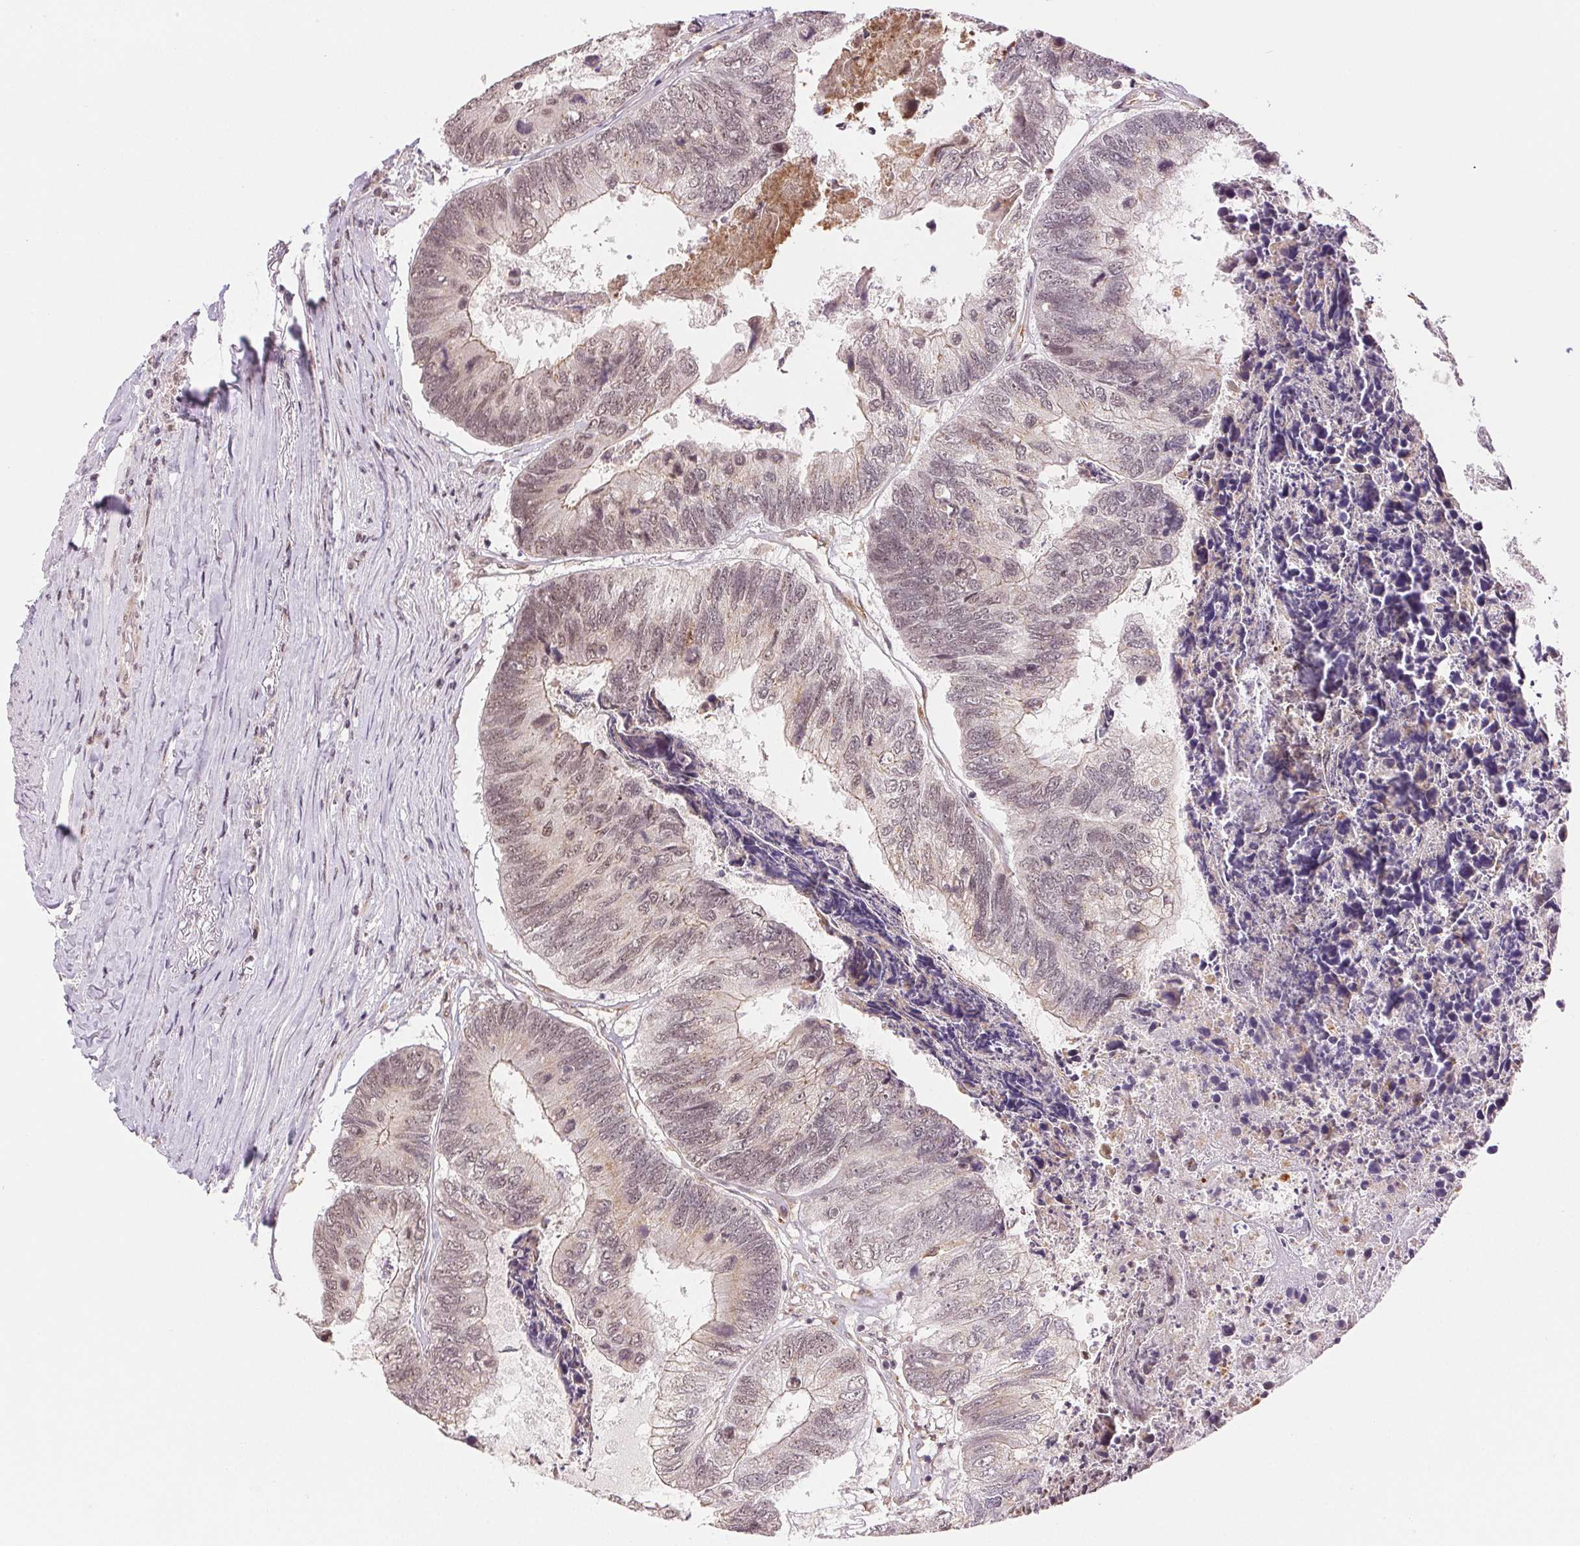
{"staining": {"intensity": "weak", "quantity": ">75%", "location": "cytoplasmic/membranous,nuclear"}, "tissue": "colorectal cancer", "cell_type": "Tumor cells", "image_type": "cancer", "snomed": [{"axis": "morphology", "description": "Adenocarcinoma, NOS"}, {"axis": "topography", "description": "Colon"}], "caption": "Adenocarcinoma (colorectal) was stained to show a protein in brown. There is low levels of weak cytoplasmic/membranous and nuclear staining in about >75% of tumor cells. Nuclei are stained in blue.", "gene": "GRHL3", "patient": {"sex": "female", "age": 67}}